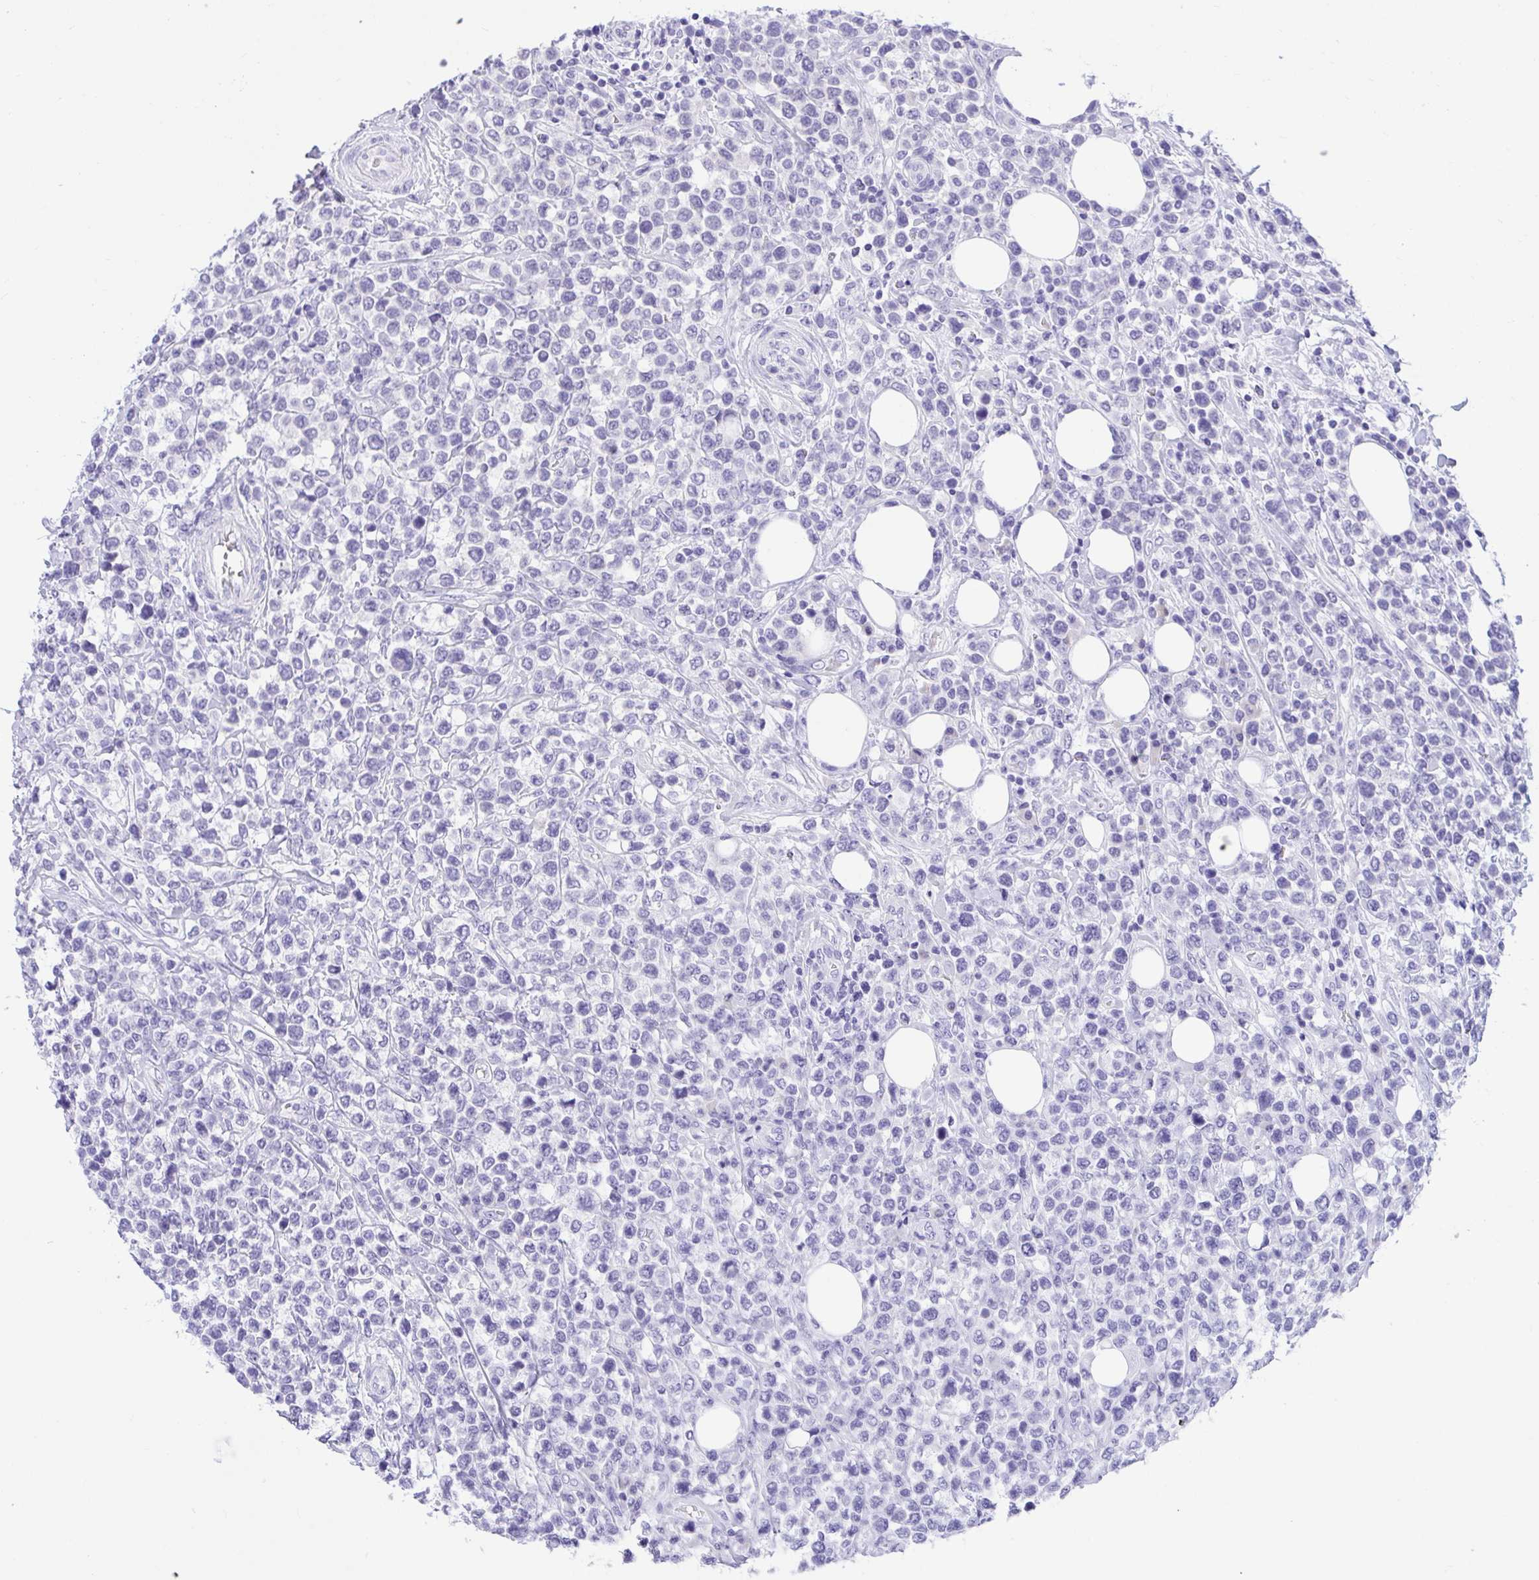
{"staining": {"intensity": "negative", "quantity": "none", "location": "none"}, "tissue": "lymphoma", "cell_type": "Tumor cells", "image_type": "cancer", "snomed": [{"axis": "morphology", "description": "Malignant lymphoma, non-Hodgkin's type, High grade"}, {"axis": "topography", "description": "Soft tissue"}], "caption": "Immunohistochemistry photomicrograph of neoplastic tissue: human high-grade malignant lymphoma, non-Hodgkin's type stained with DAB (3,3'-diaminobenzidine) exhibits no significant protein positivity in tumor cells.", "gene": "PPP1CA", "patient": {"sex": "female", "age": 56}}